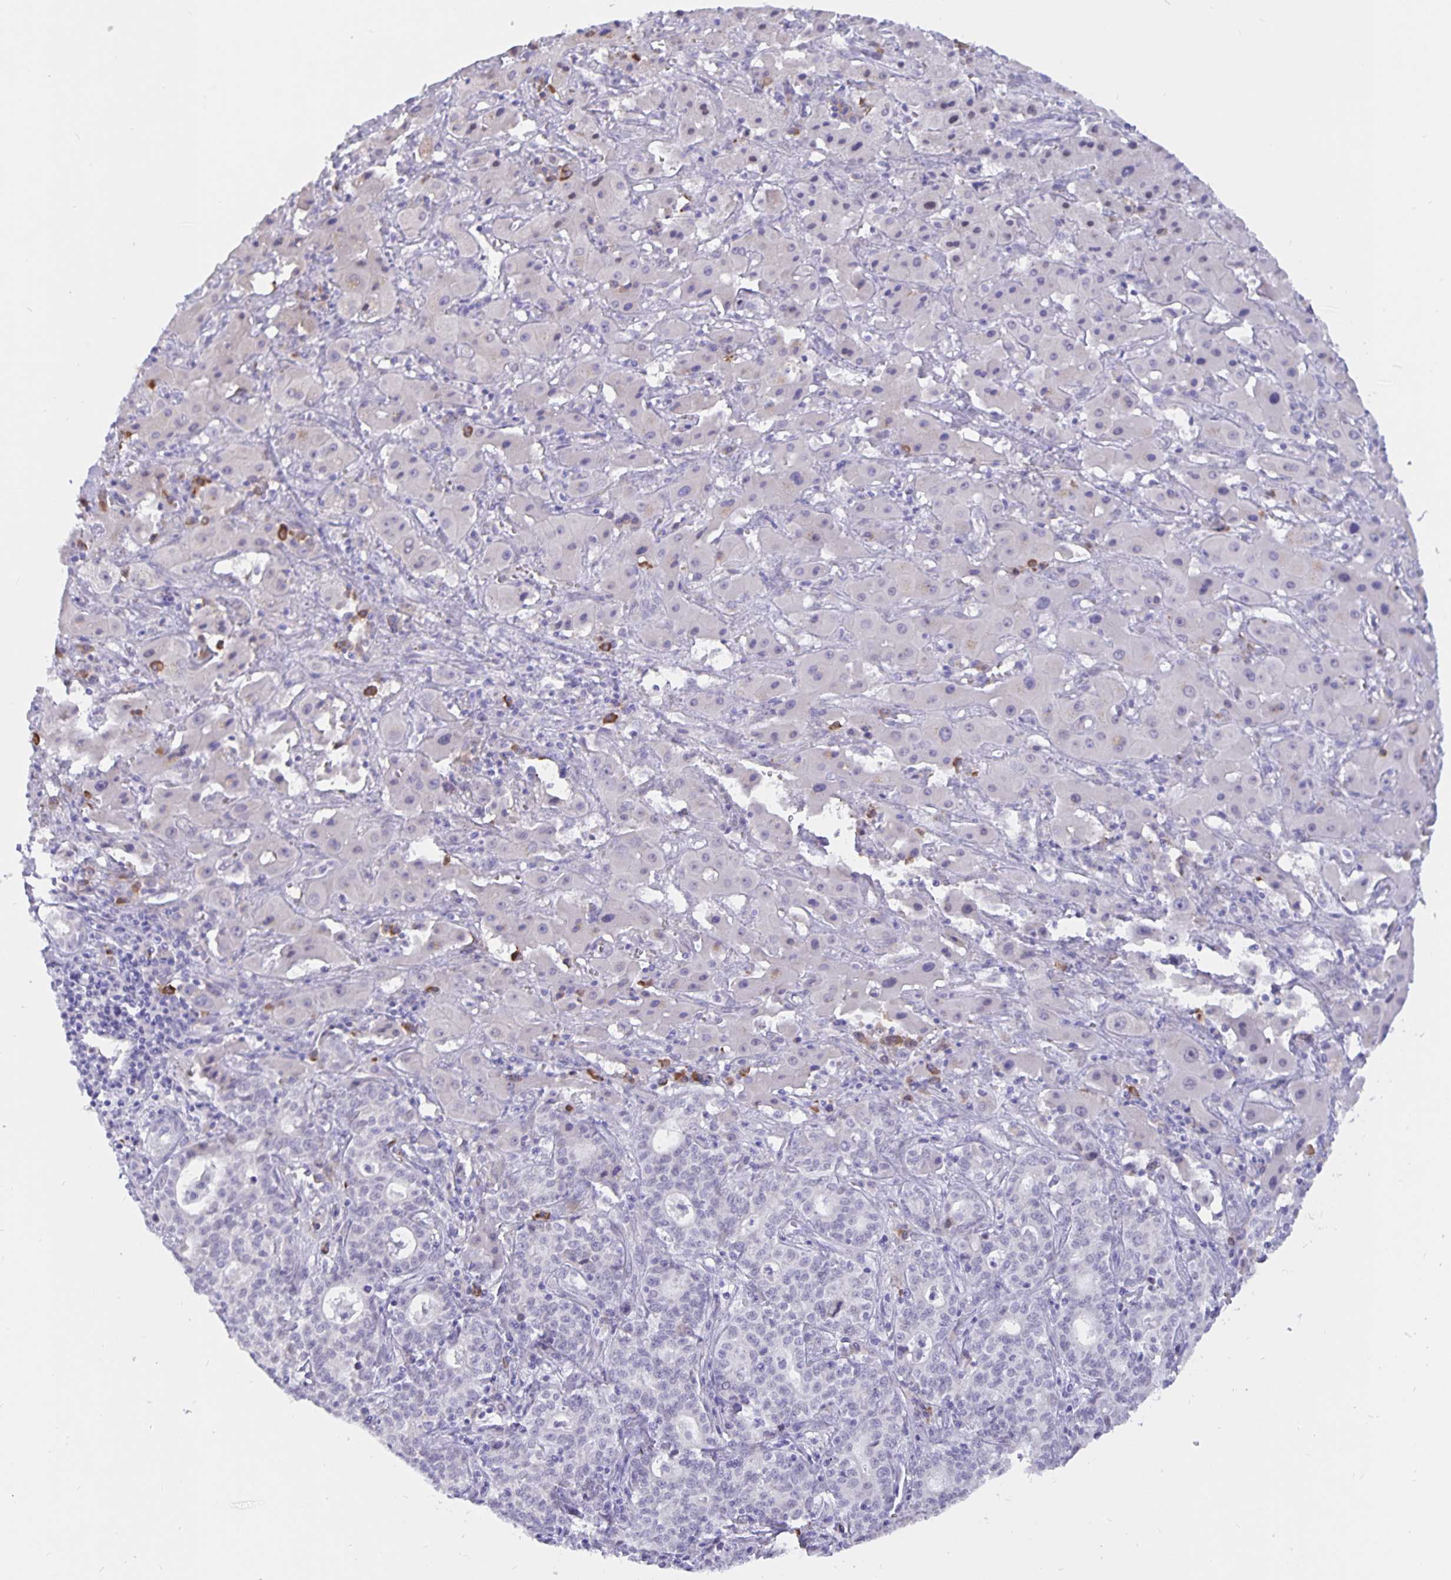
{"staining": {"intensity": "negative", "quantity": "none", "location": "none"}, "tissue": "liver cancer", "cell_type": "Tumor cells", "image_type": "cancer", "snomed": [{"axis": "morphology", "description": "Cholangiocarcinoma"}, {"axis": "topography", "description": "Liver"}], "caption": "Immunohistochemistry (IHC) image of human cholangiocarcinoma (liver) stained for a protein (brown), which reveals no staining in tumor cells.", "gene": "ERMN", "patient": {"sex": "female", "age": 61}}